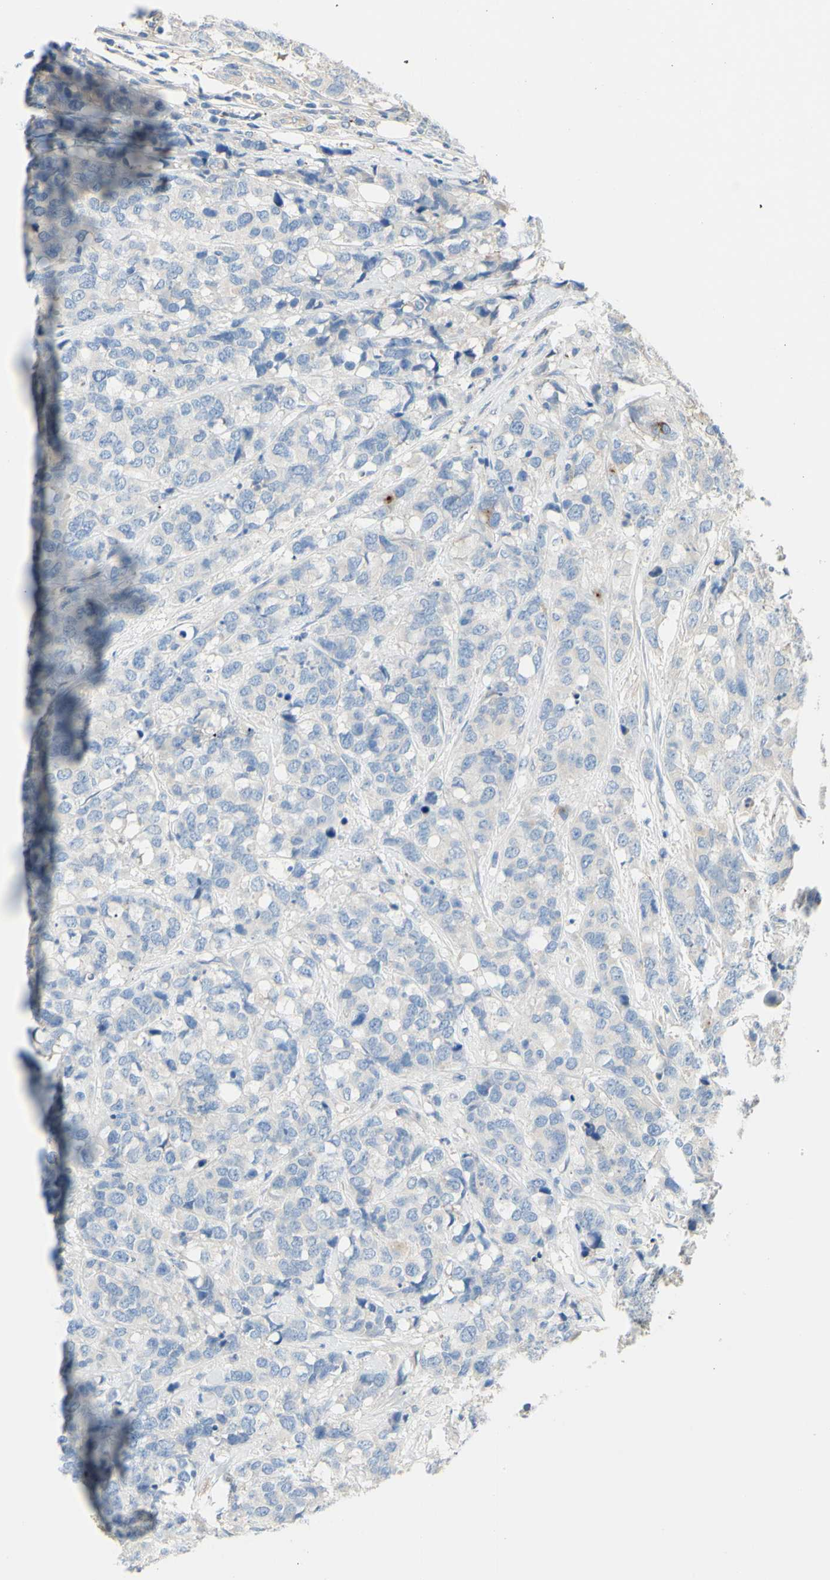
{"staining": {"intensity": "negative", "quantity": "none", "location": "none"}, "tissue": "breast cancer", "cell_type": "Tumor cells", "image_type": "cancer", "snomed": [{"axis": "morphology", "description": "Lobular carcinoma"}, {"axis": "topography", "description": "Breast"}], "caption": "Immunohistochemistry (IHC) of breast cancer reveals no expression in tumor cells. (Brightfield microscopy of DAB immunohistochemistry (IHC) at high magnification).", "gene": "TMEM59L", "patient": {"sex": "female", "age": 59}}